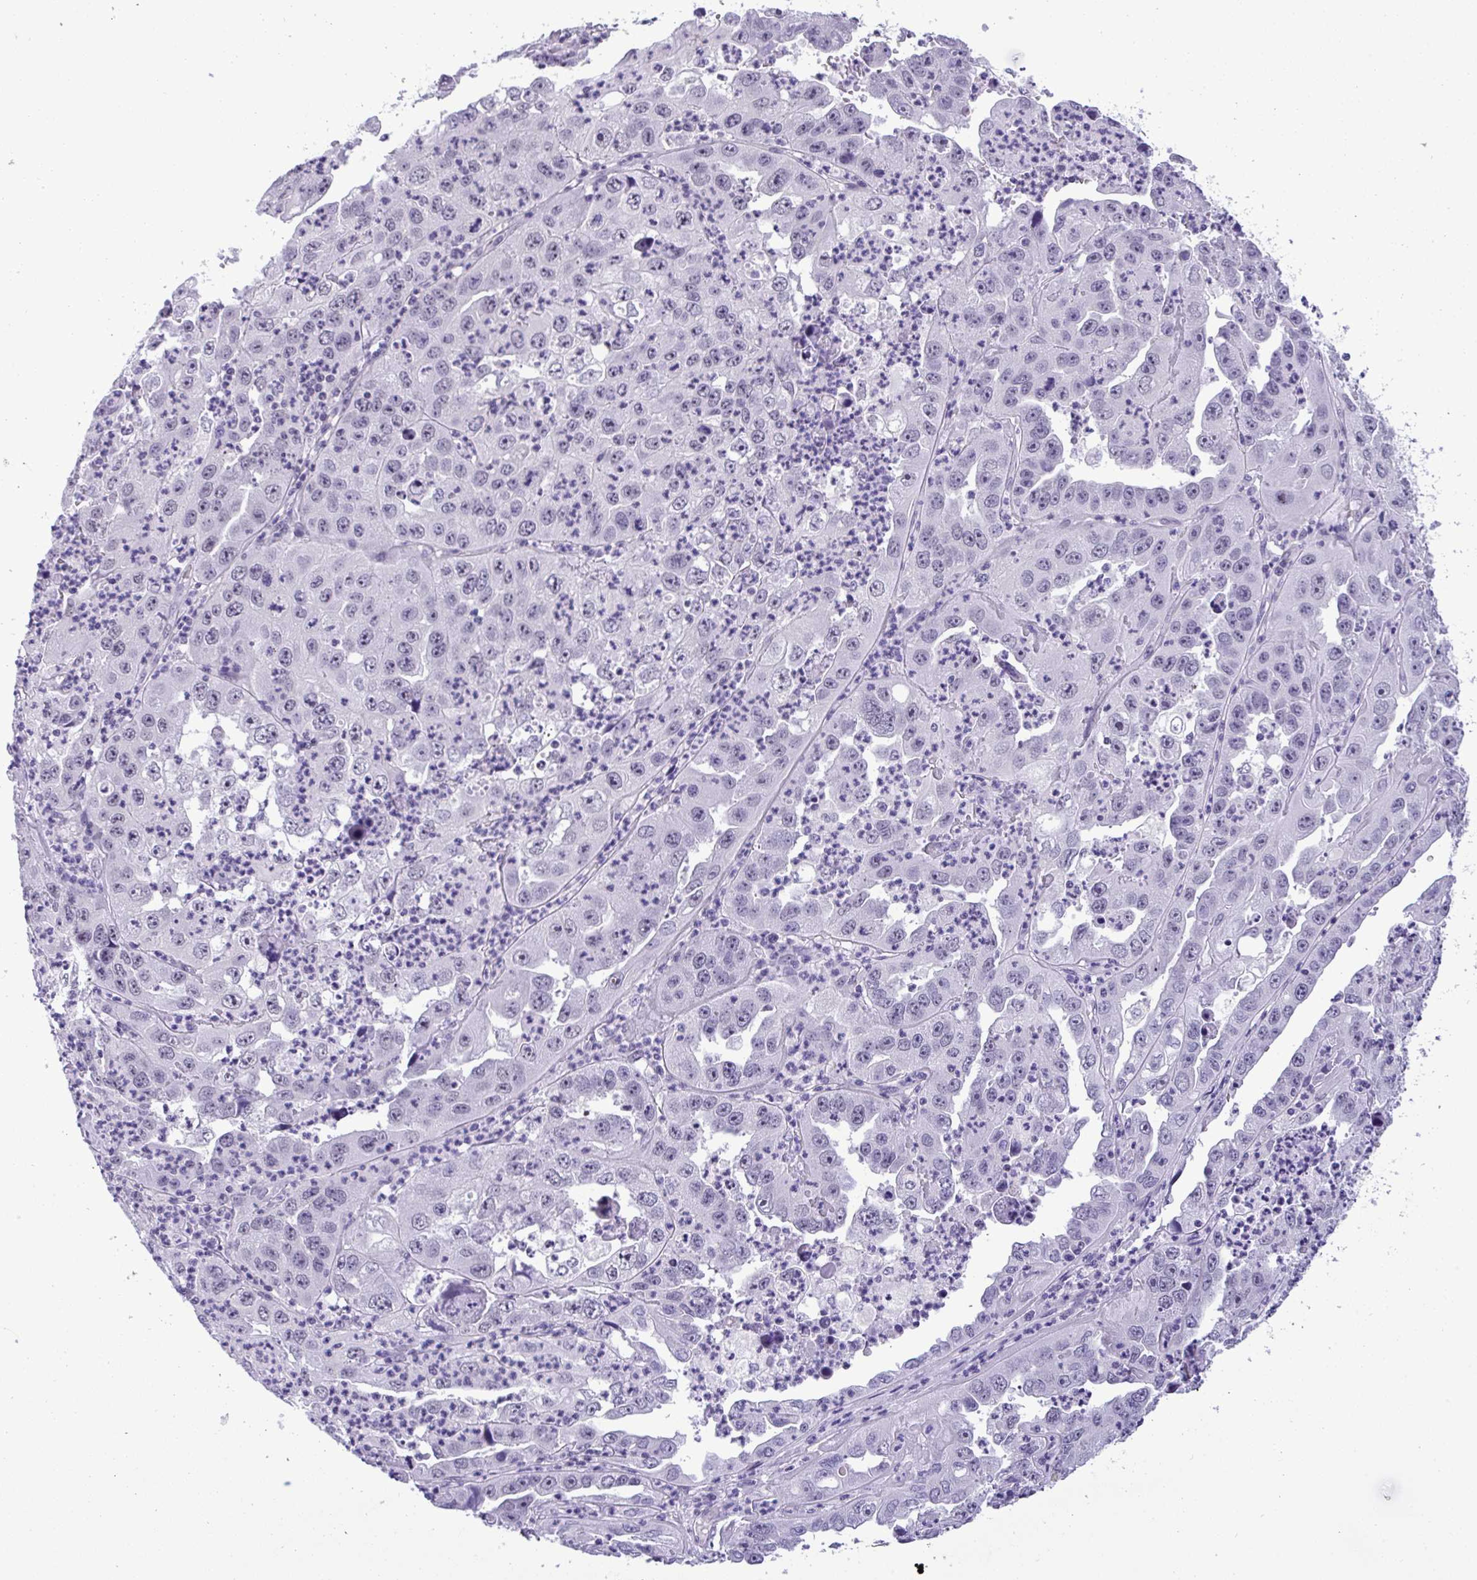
{"staining": {"intensity": "negative", "quantity": "none", "location": "none"}, "tissue": "endometrial cancer", "cell_type": "Tumor cells", "image_type": "cancer", "snomed": [{"axis": "morphology", "description": "Adenocarcinoma, NOS"}, {"axis": "topography", "description": "Uterus"}], "caption": "This is an IHC histopathology image of endometrial adenocarcinoma. There is no staining in tumor cells.", "gene": "YBX2", "patient": {"sex": "female", "age": 62}}